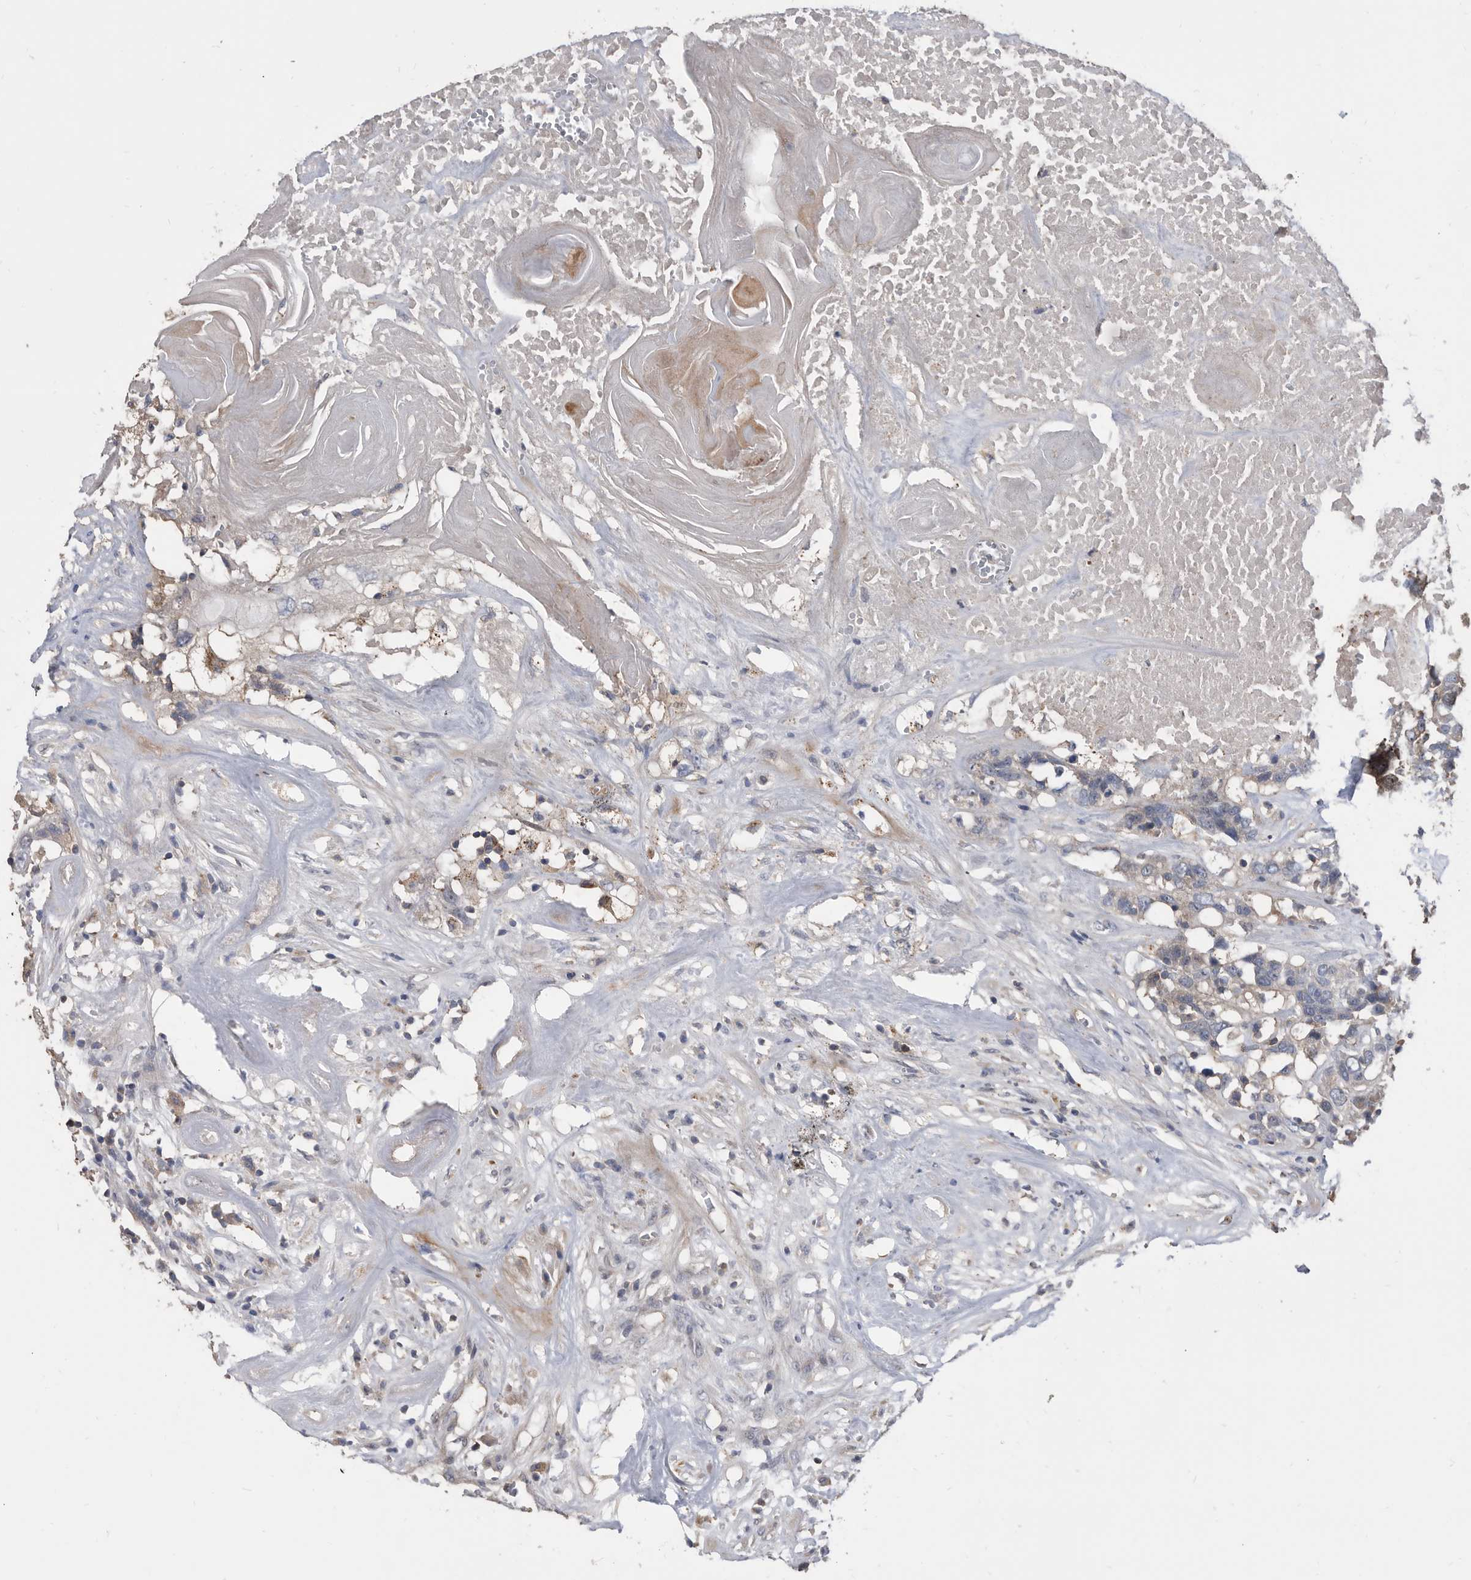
{"staining": {"intensity": "negative", "quantity": "none", "location": "none"}, "tissue": "head and neck cancer", "cell_type": "Tumor cells", "image_type": "cancer", "snomed": [{"axis": "morphology", "description": "Squamous cell carcinoma, NOS"}, {"axis": "topography", "description": "Head-Neck"}], "caption": "Immunohistochemistry (IHC) histopathology image of neoplastic tissue: squamous cell carcinoma (head and neck) stained with DAB shows no significant protein positivity in tumor cells.", "gene": "APEH", "patient": {"sex": "male", "age": 66}}